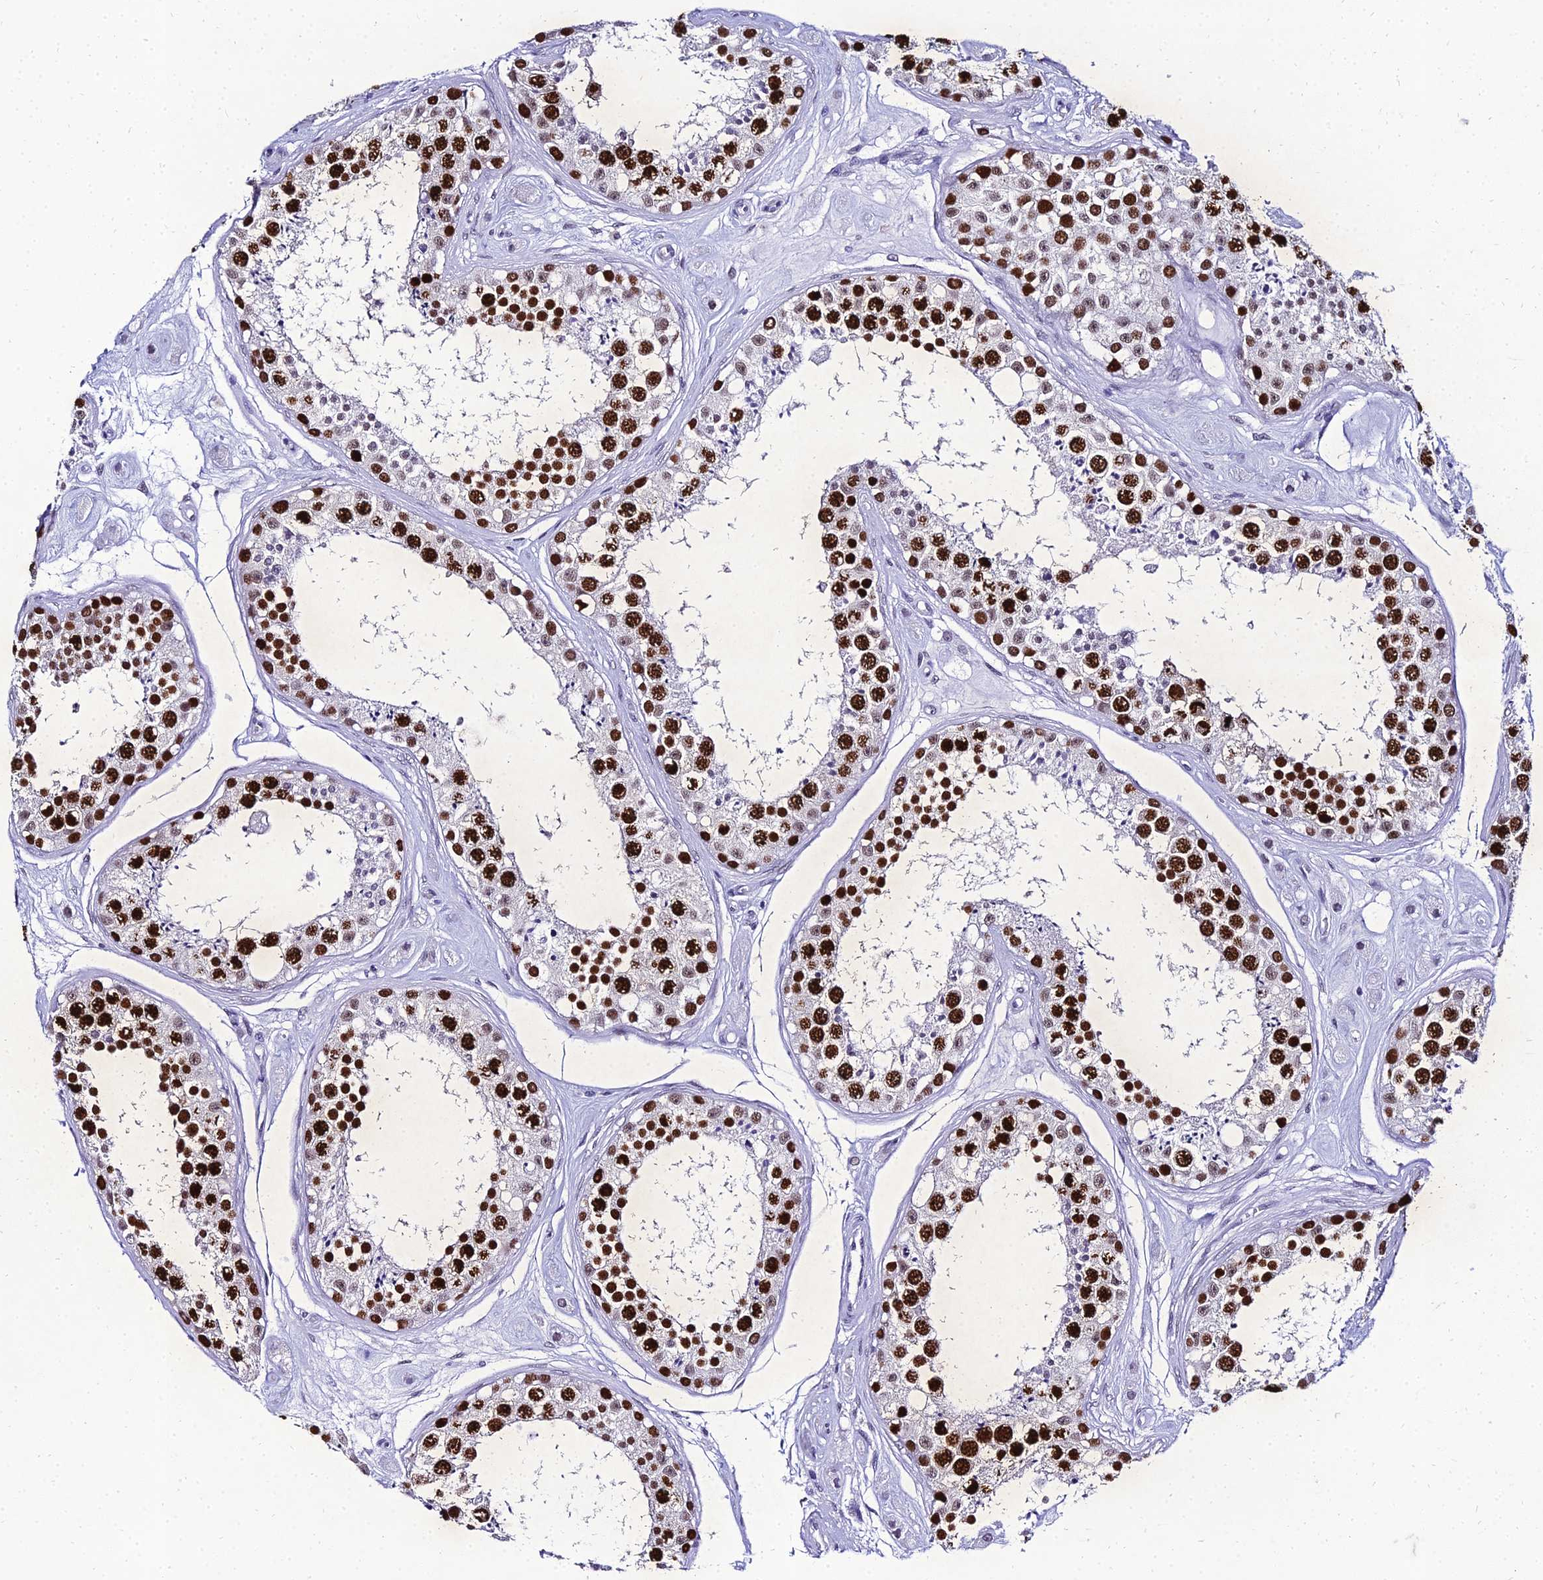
{"staining": {"intensity": "strong", "quantity": "25%-75%", "location": "nuclear"}, "tissue": "testis", "cell_type": "Cells in seminiferous ducts", "image_type": "normal", "snomed": [{"axis": "morphology", "description": "Normal tissue, NOS"}, {"axis": "topography", "description": "Testis"}], "caption": "High-magnification brightfield microscopy of unremarkable testis stained with DAB (brown) and counterstained with hematoxylin (blue). cells in seminiferous ducts exhibit strong nuclear positivity is appreciated in approximately25%-75% of cells. (DAB (3,3'-diaminobenzidine) = brown stain, brightfield microscopy at high magnification).", "gene": "PPP4R2", "patient": {"sex": "male", "age": 25}}